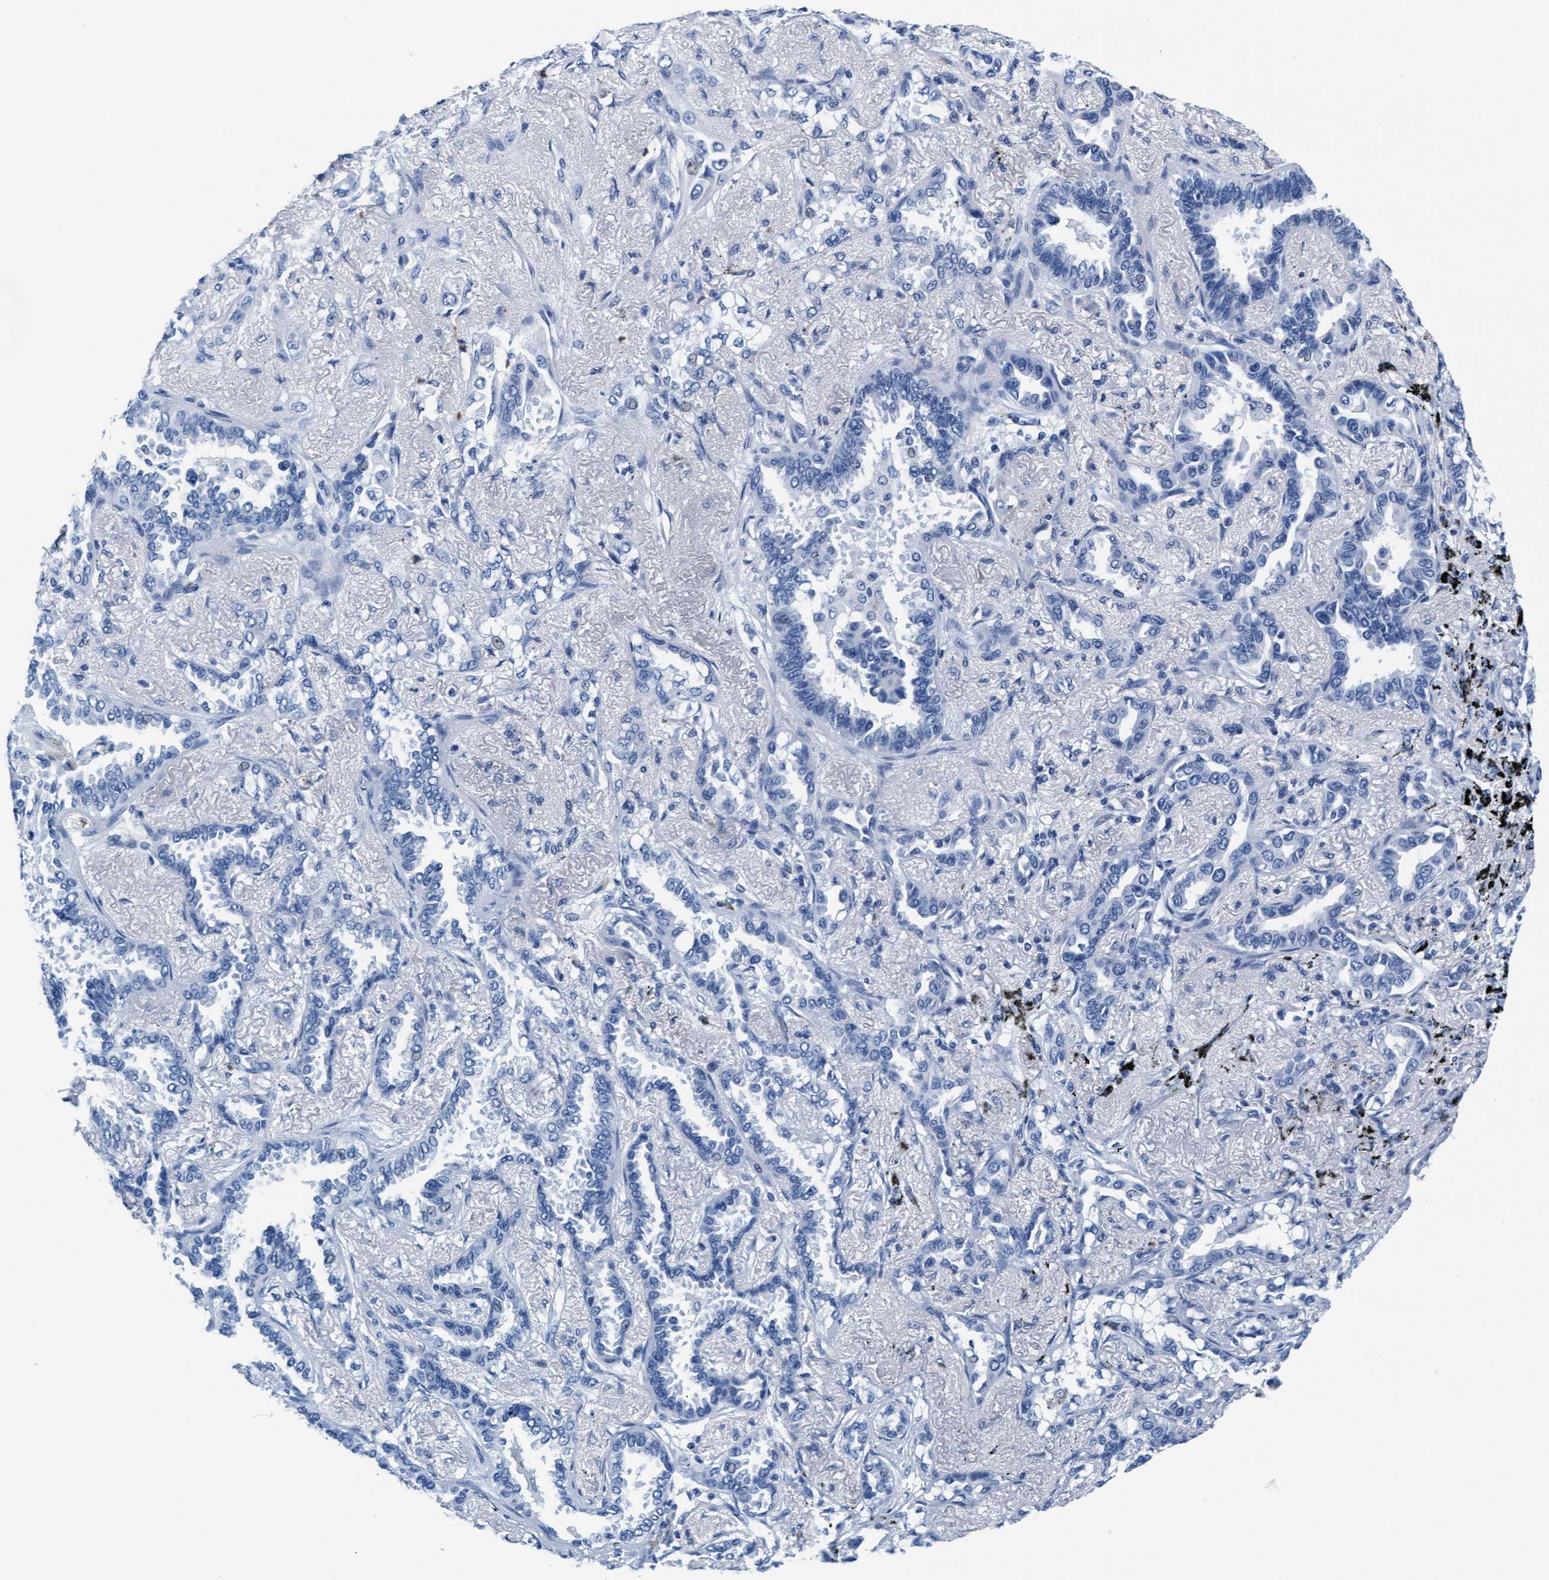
{"staining": {"intensity": "negative", "quantity": "none", "location": "none"}, "tissue": "lung cancer", "cell_type": "Tumor cells", "image_type": "cancer", "snomed": [{"axis": "morphology", "description": "Adenocarcinoma, NOS"}, {"axis": "topography", "description": "Lung"}], "caption": "Human lung cancer (adenocarcinoma) stained for a protein using immunohistochemistry (IHC) displays no positivity in tumor cells.", "gene": "MMP8", "patient": {"sex": "male", "age": 59}}